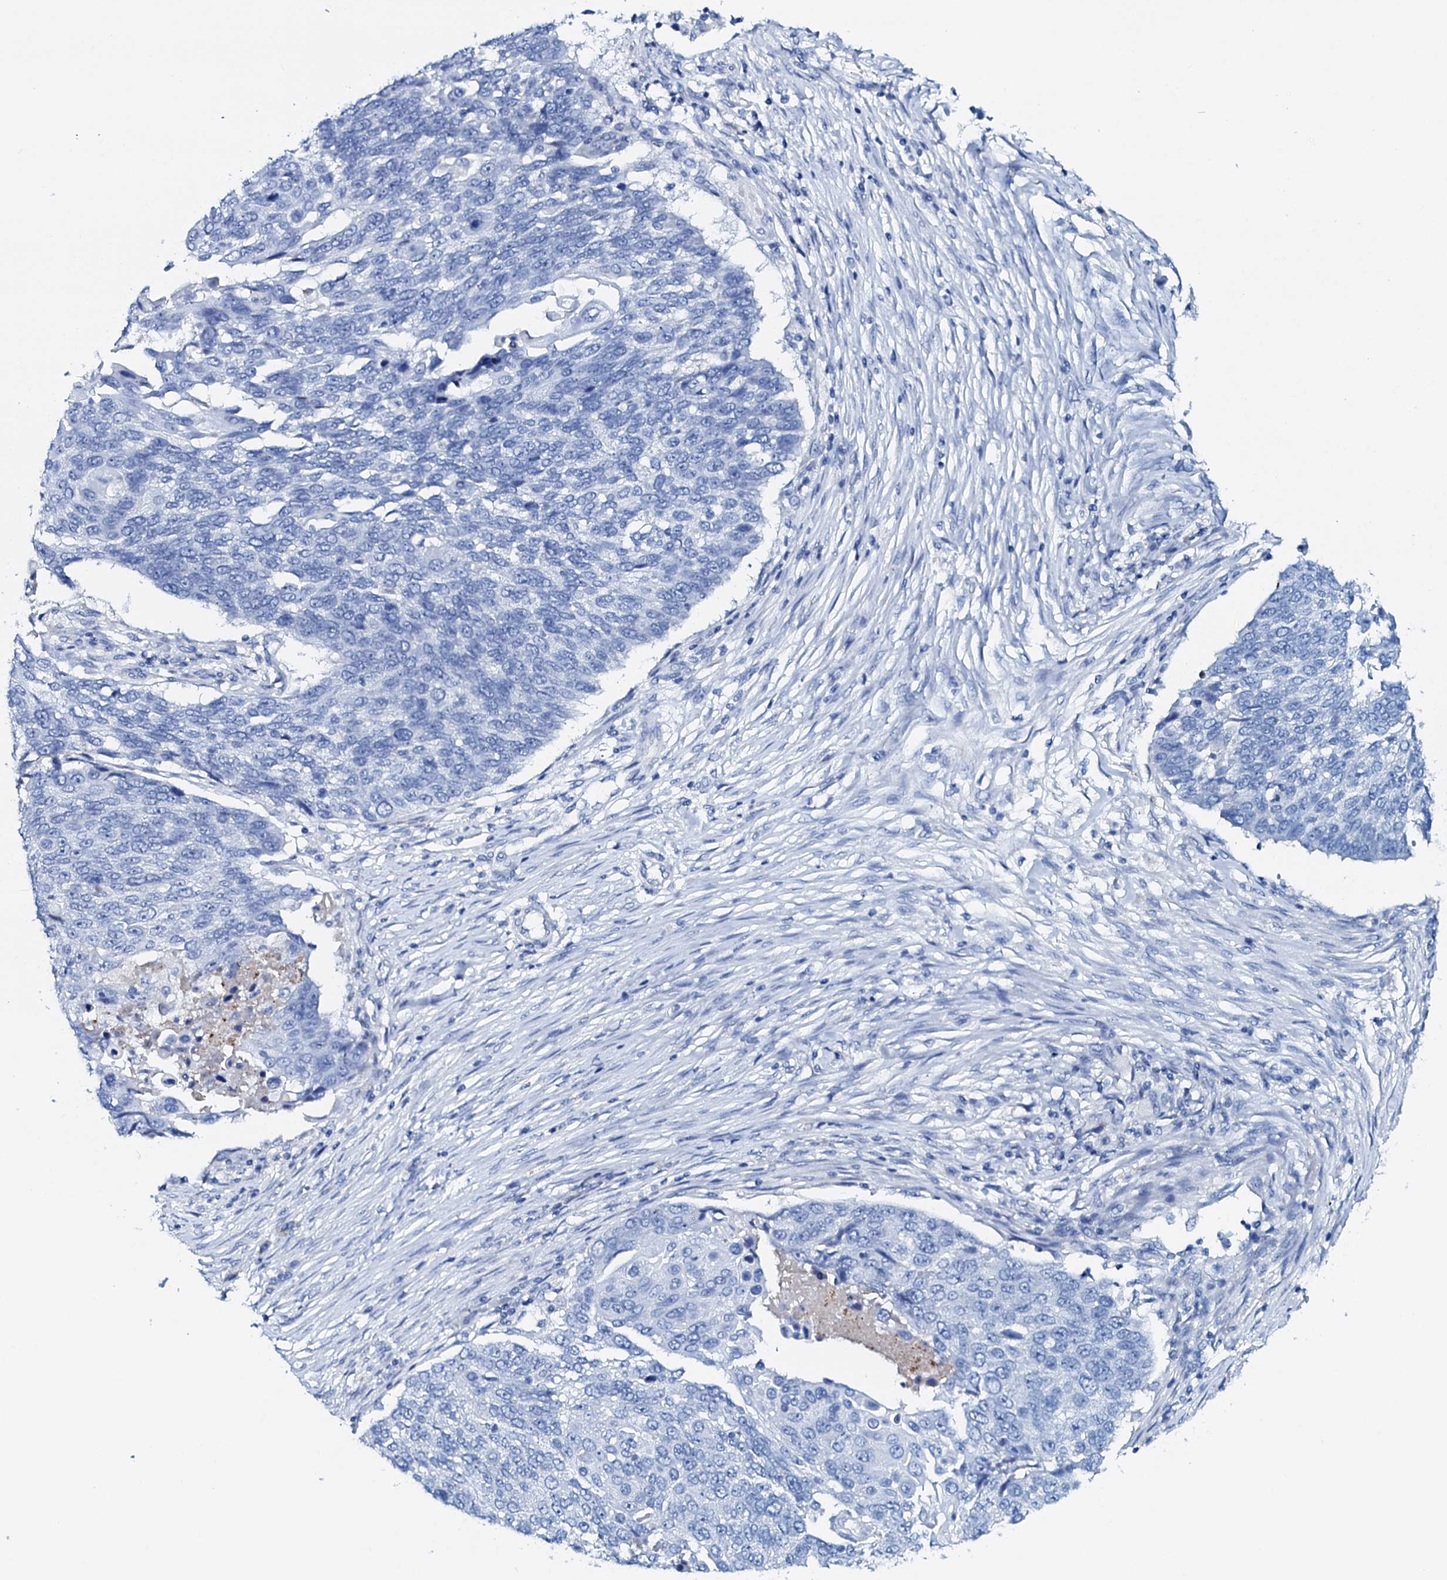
{"staining": {"intensity": "negative", "quantity": "none", "location": "none"}, "tissue": "lung cancer", "cell_type": "Tumor cells", "image_type": "cancer", "snomed": [{"axis": "morphology", "description": "Squamous cell carcinoma, NOS"}, {"axis": "topography", "description": "Lung"}], "caption": "IHC histopathology image of lung cancer stained for a protein (brown), which exhibits no expression in tumor cells. (DAB immunohistochemistry (IHC) visualized using brightfield microscopy, high magnification).", "gene": "AMER2", "patient": {"sex": "male", "age": 66}}